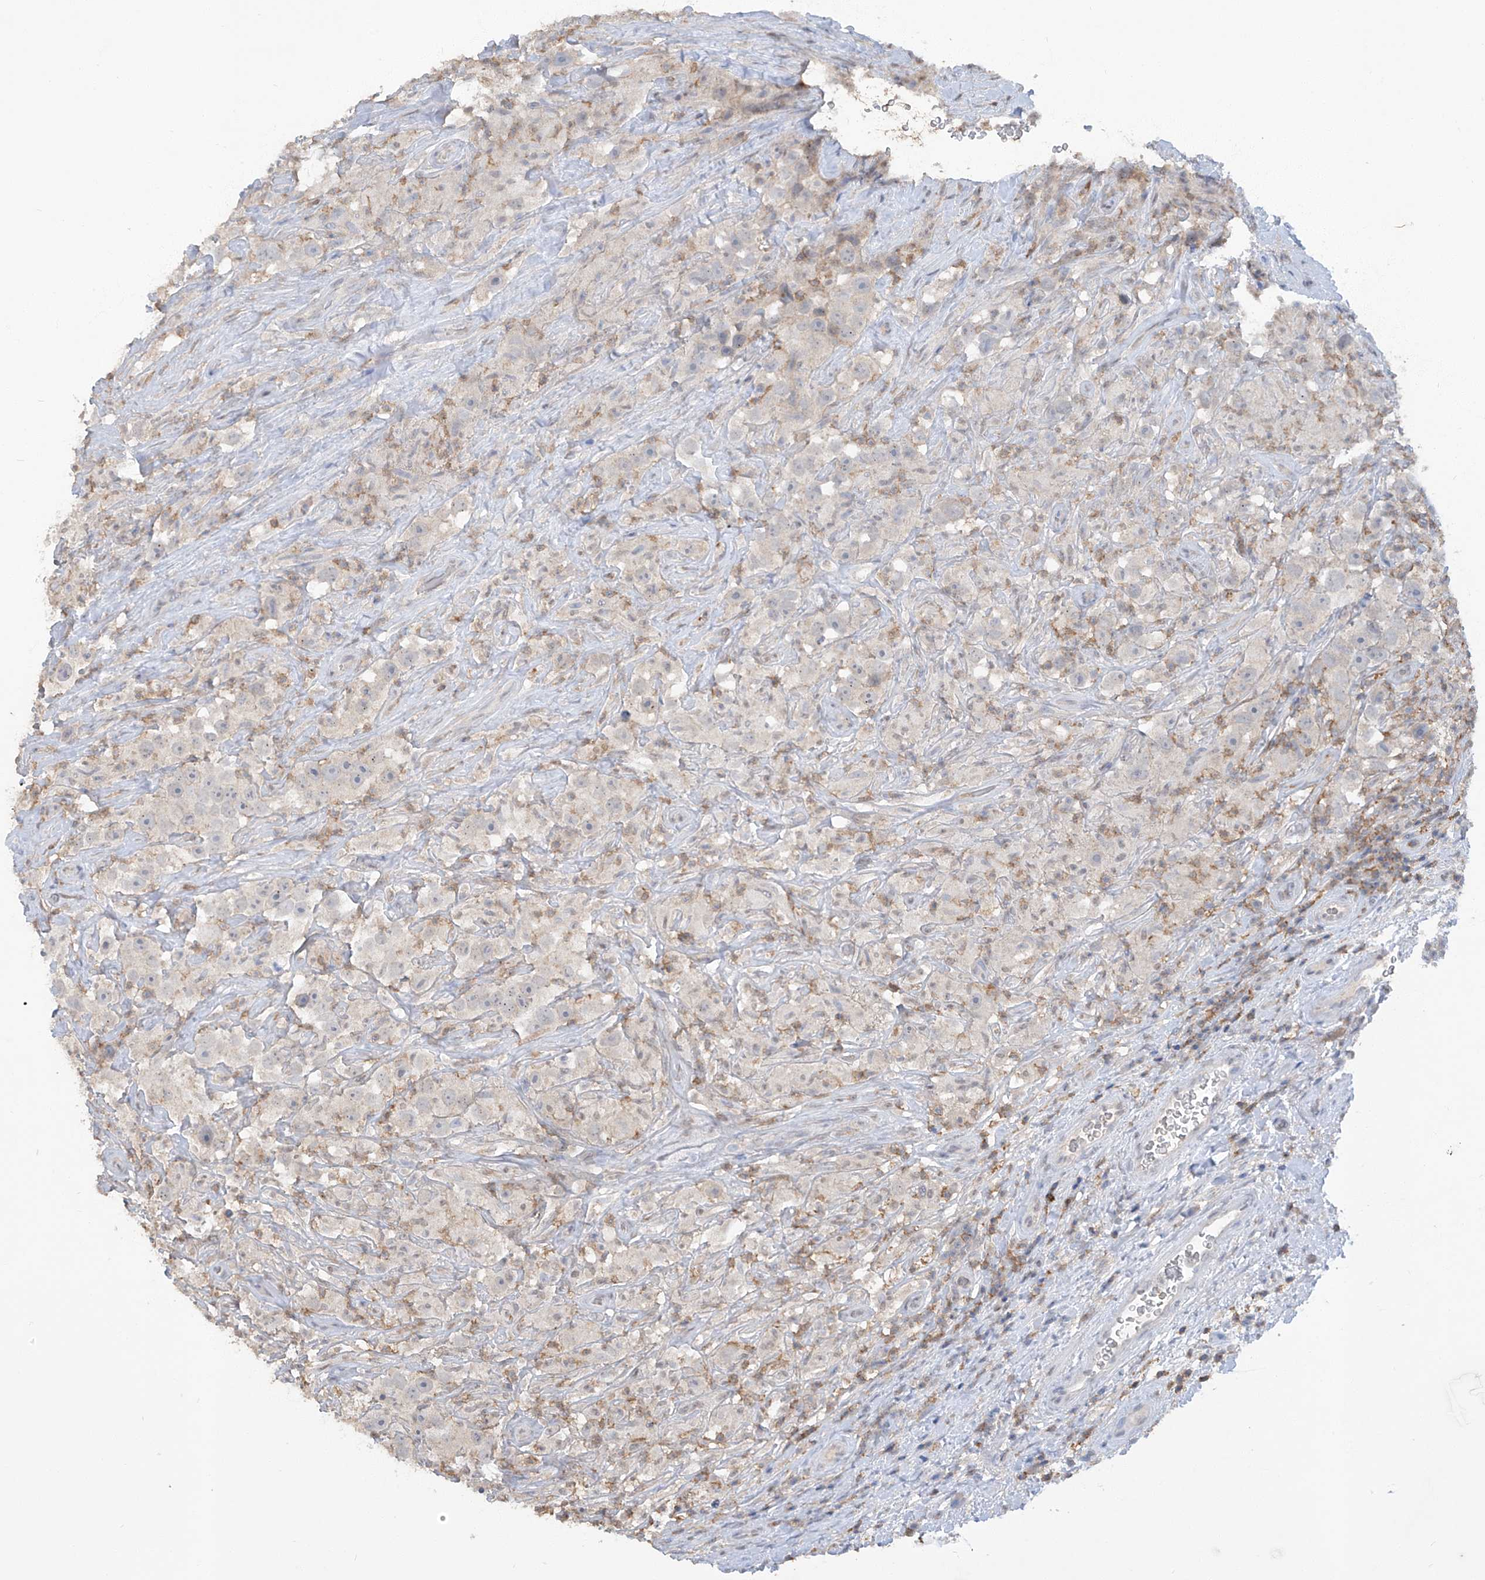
{"staining": {"intensity": "negative", "quantity": "none", "location": "none"}, "tissue": "testis cancer", "cell_type": "Tumor cells", "image_type": "cancer", "snomed": [{"axis": "morphology", "description": "Seminoma, NOS"}, {"axis": "topography", "description": "Testis"}], "caption": "Immunohistochemical staining of human testis cancer shows no significant expression in tumor cells. (DAB immunohistochemistry with hematoxylin counter stain).", "gene": "HAS3", "patient": {"sex": "male", "age": 49}}